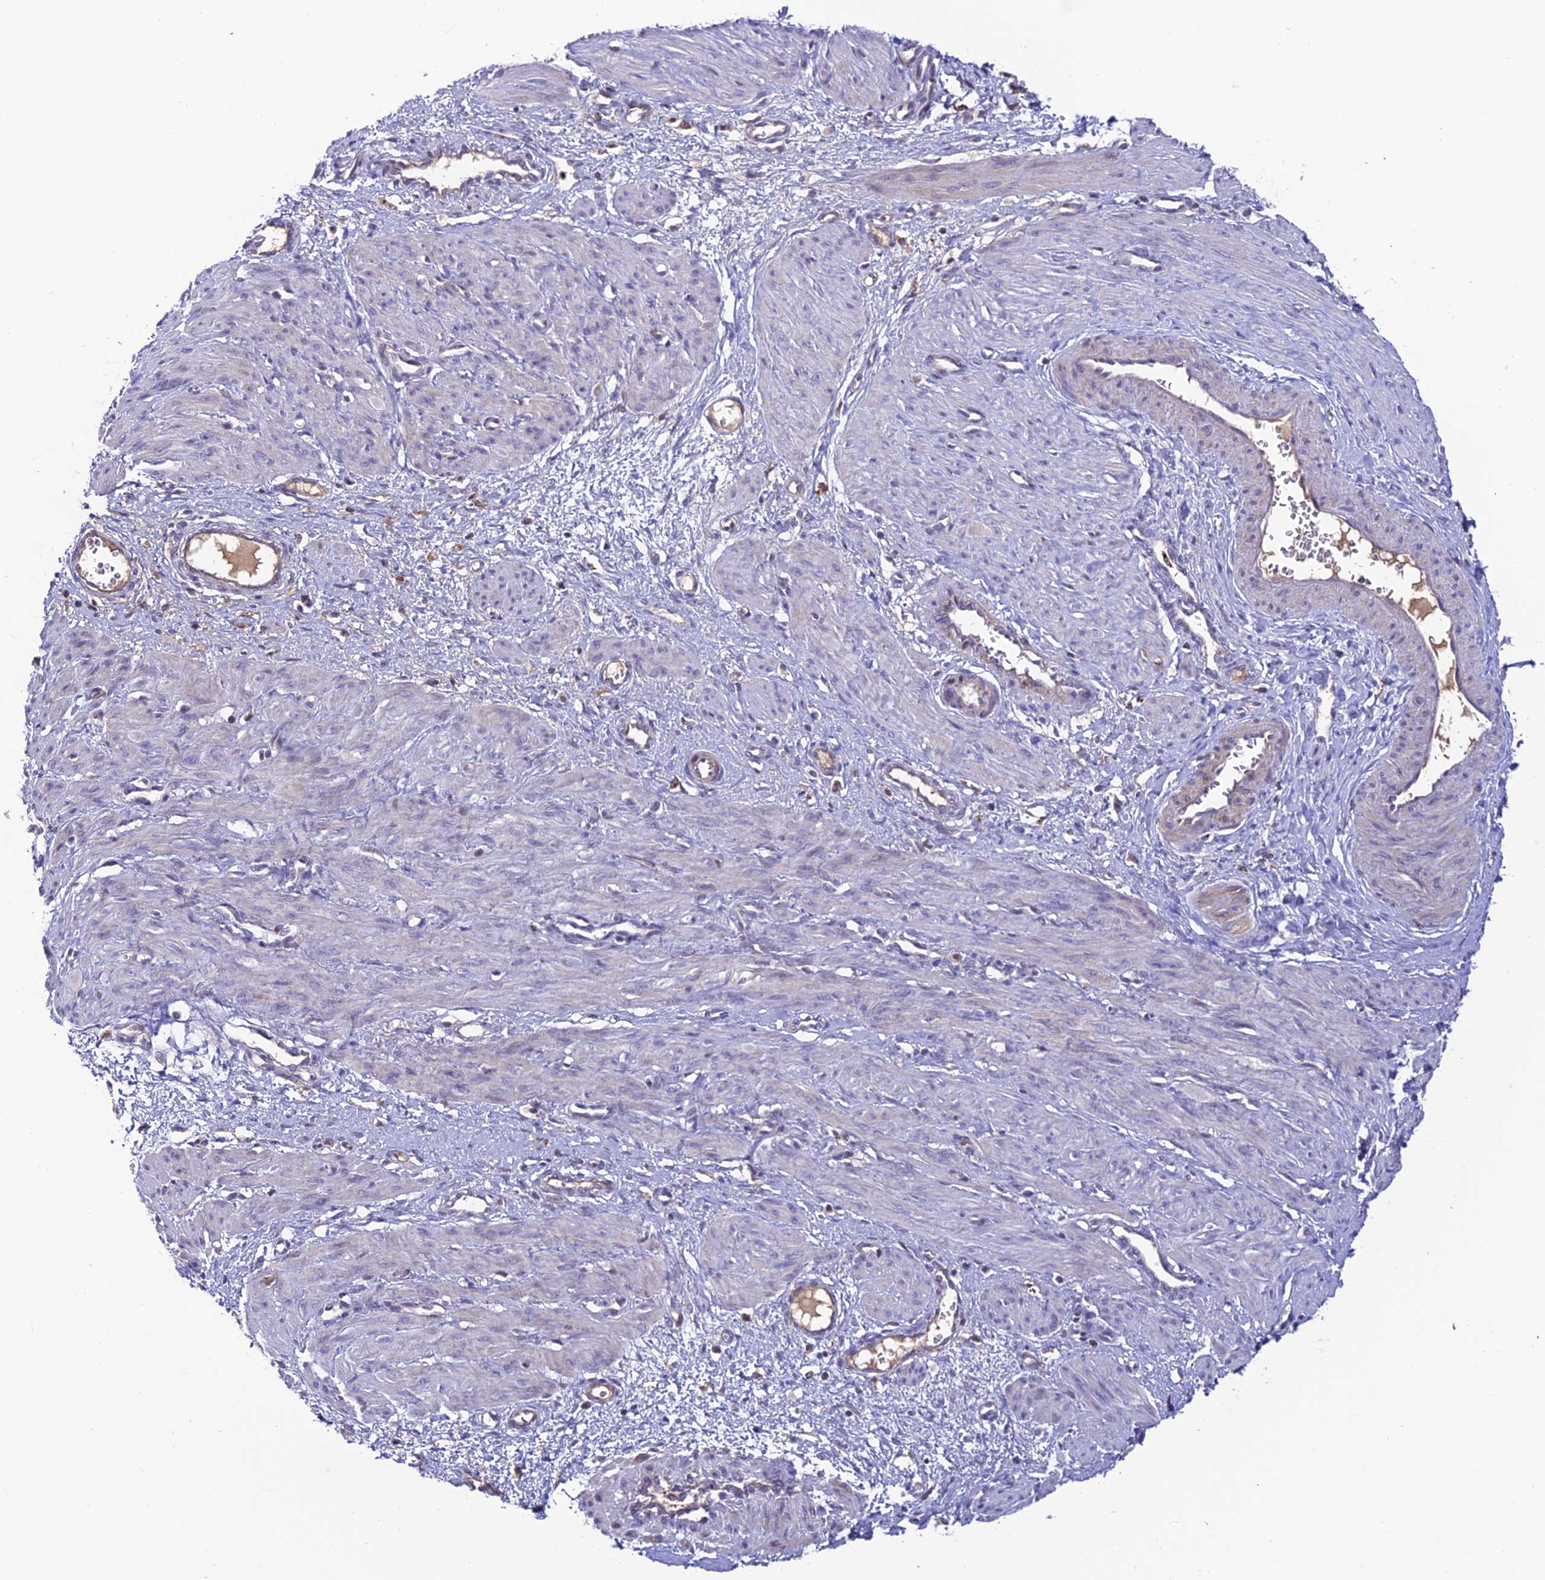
{"staining": {"intensity": "negative", "quantity": "none", "location": "none"}, "tissue": "smooth muscle", "cell_type": "Smooth muscle cells", "image_type": "normal", "snomed": [{"axis": "morphology", "description": "Normal tissue, NOS"}, {"axis": "topography", "description": "Endometrium"}], "caption": "An IHC histopathology image of benign smooth muscle is shown. There is no staining in smooth muscle cells of smooth muscle. The staining is performed using DAB (3,3'-diaminobenzidine) brown chromogen with nuclei counter-stained in using hematoxylin.", "gene": "ARHGEF18", "patient": {"sex": "female", "age": 33}}